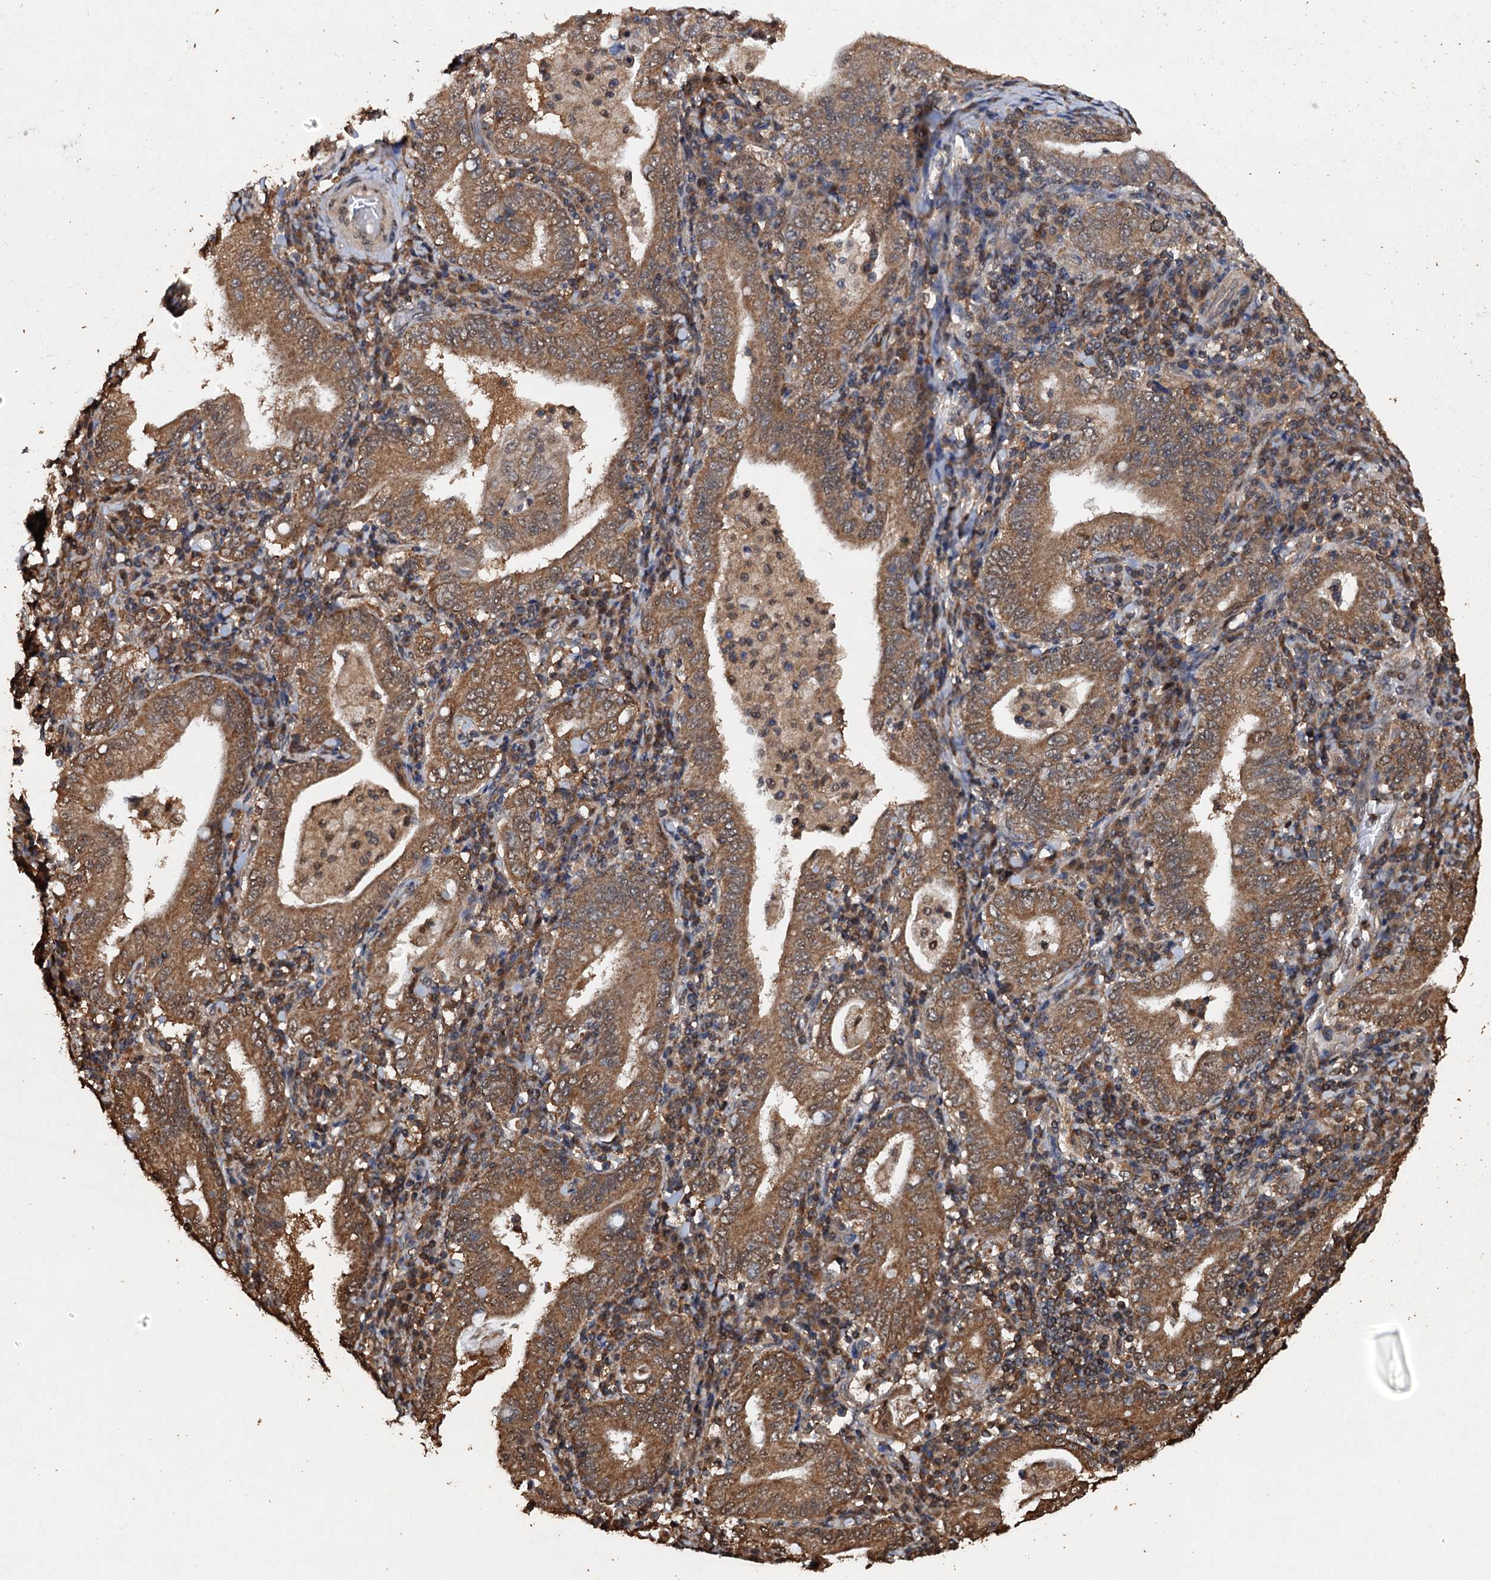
{"staining": {"intensity": "moderate", "quantity": ">75%", "location": "cytoplasmic/membranous"}, "tissue": "stomach cancer", "cell_type": "Tumor cells", "image_type": "cancer", "snomed": [{"axis": "morphology", "description": "Normal tissue, NOS"}, {"axis": "morphology", "description": "Adenocarcinoma, NOS"}, {"axis": "topography", "description": "Esophagus"}, {"axis": "topography", "description": "Stomach, upper"}, {"axis": "topography", "description": "Peripheral nerve tissue"}], "caption": "Stomach adenocarcinoma stained with DAB IHC demonstrates medium levels of moderate cytoplasmic/membranous positivity in about >75% of tumor cells. The protein of interest is stained brown, and the nuclei are stained in blue (DAB (3,3'-diaminobenzidine) IHC with brightfield microscopy, high magnification).", "gene": "PSMD9", "patient": {"sex": "male", "age": 62}}